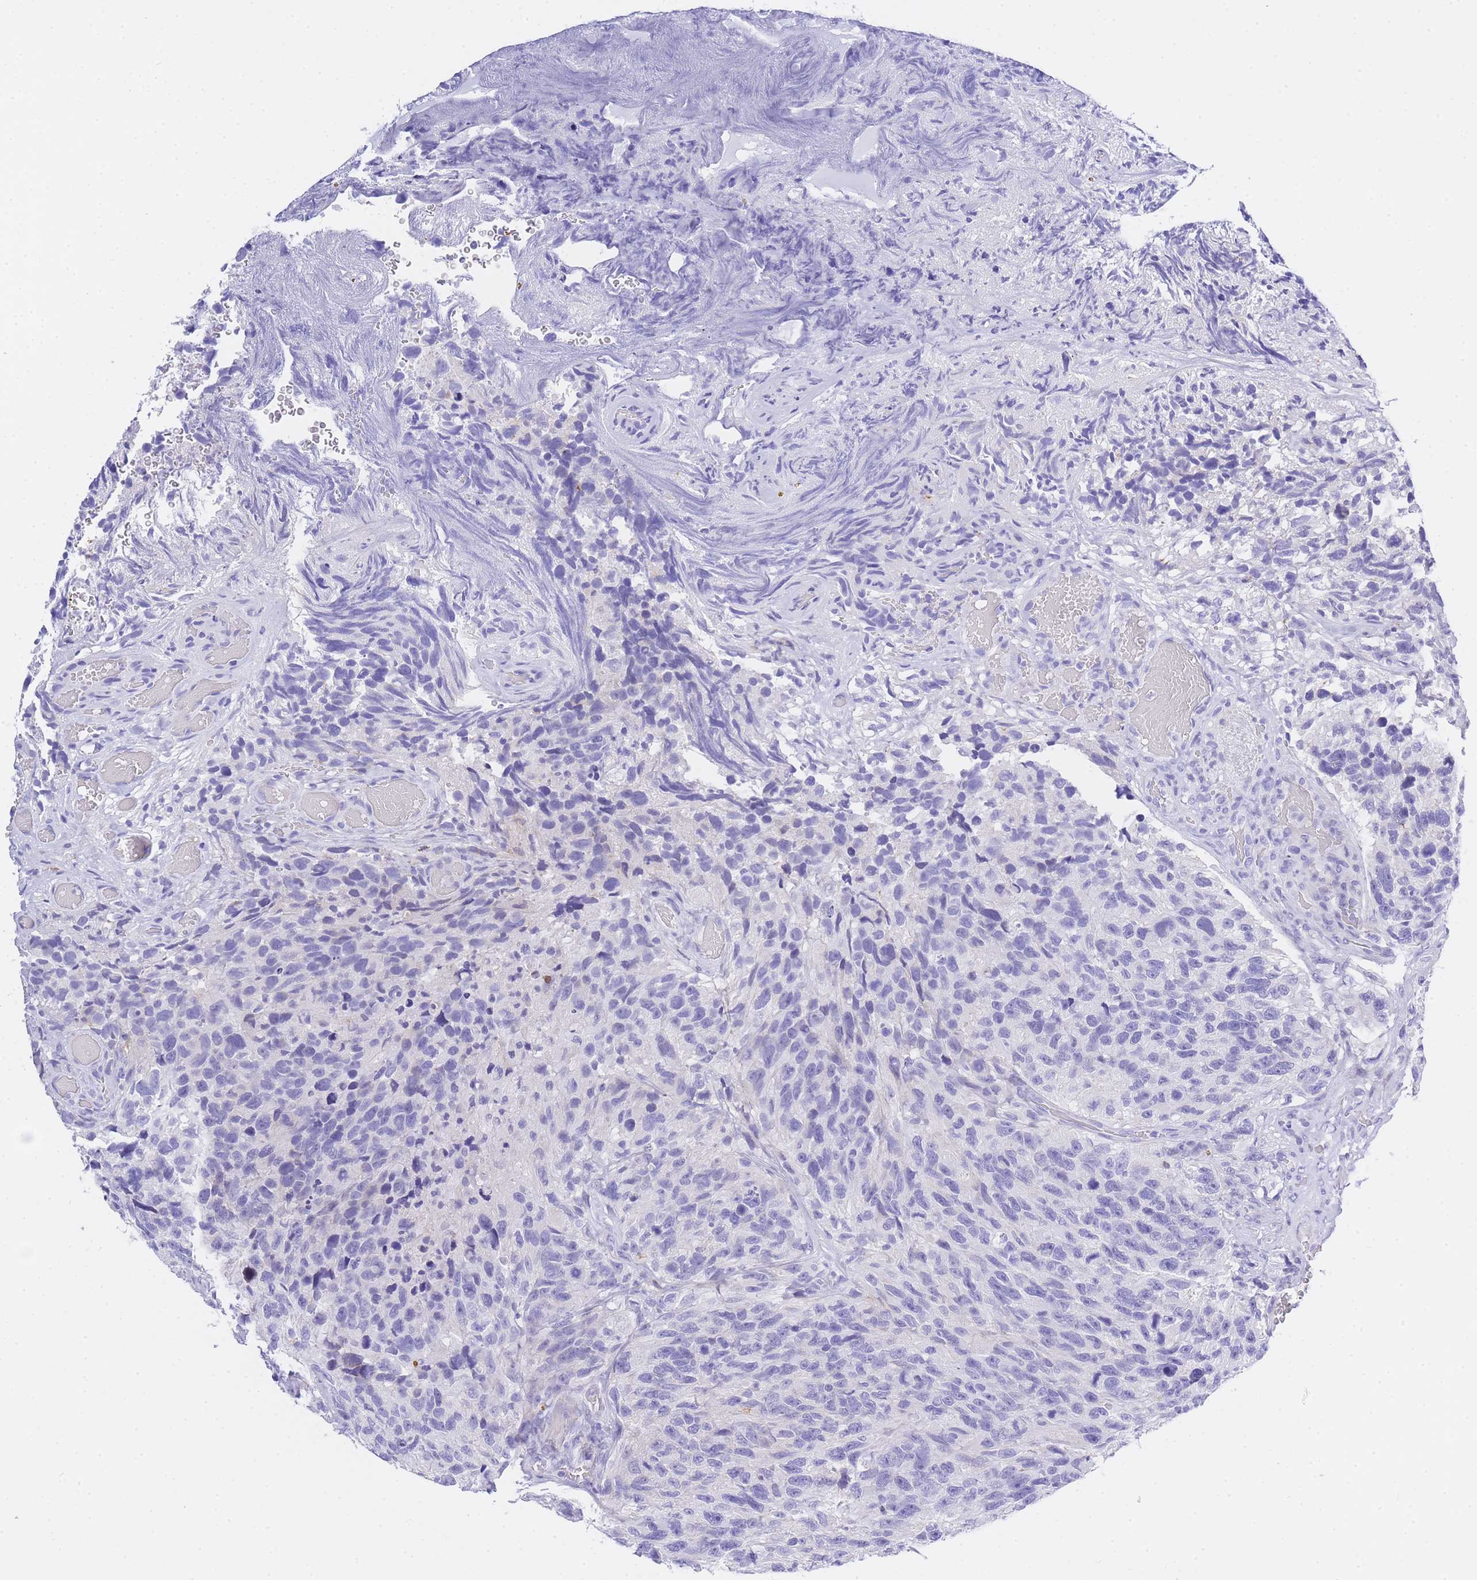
{"staining": {"intensity": "negative", "quantity": "none", "location": "none"}, "tissue": "glioma", "cell_type": "Tumor cells", "image_type": "cancer", "snomed": [{"axis": "morphology", "description": "Glioma, malignant, High grade"}, {"axis": "topography", "description": "Brain"}], "caption": "Protein analysis of malignant glioma (high-grade) displays no significant staining in tumor cells.", "gene": "TIFAB", "patient": {"sex": "male", "age": 69}}